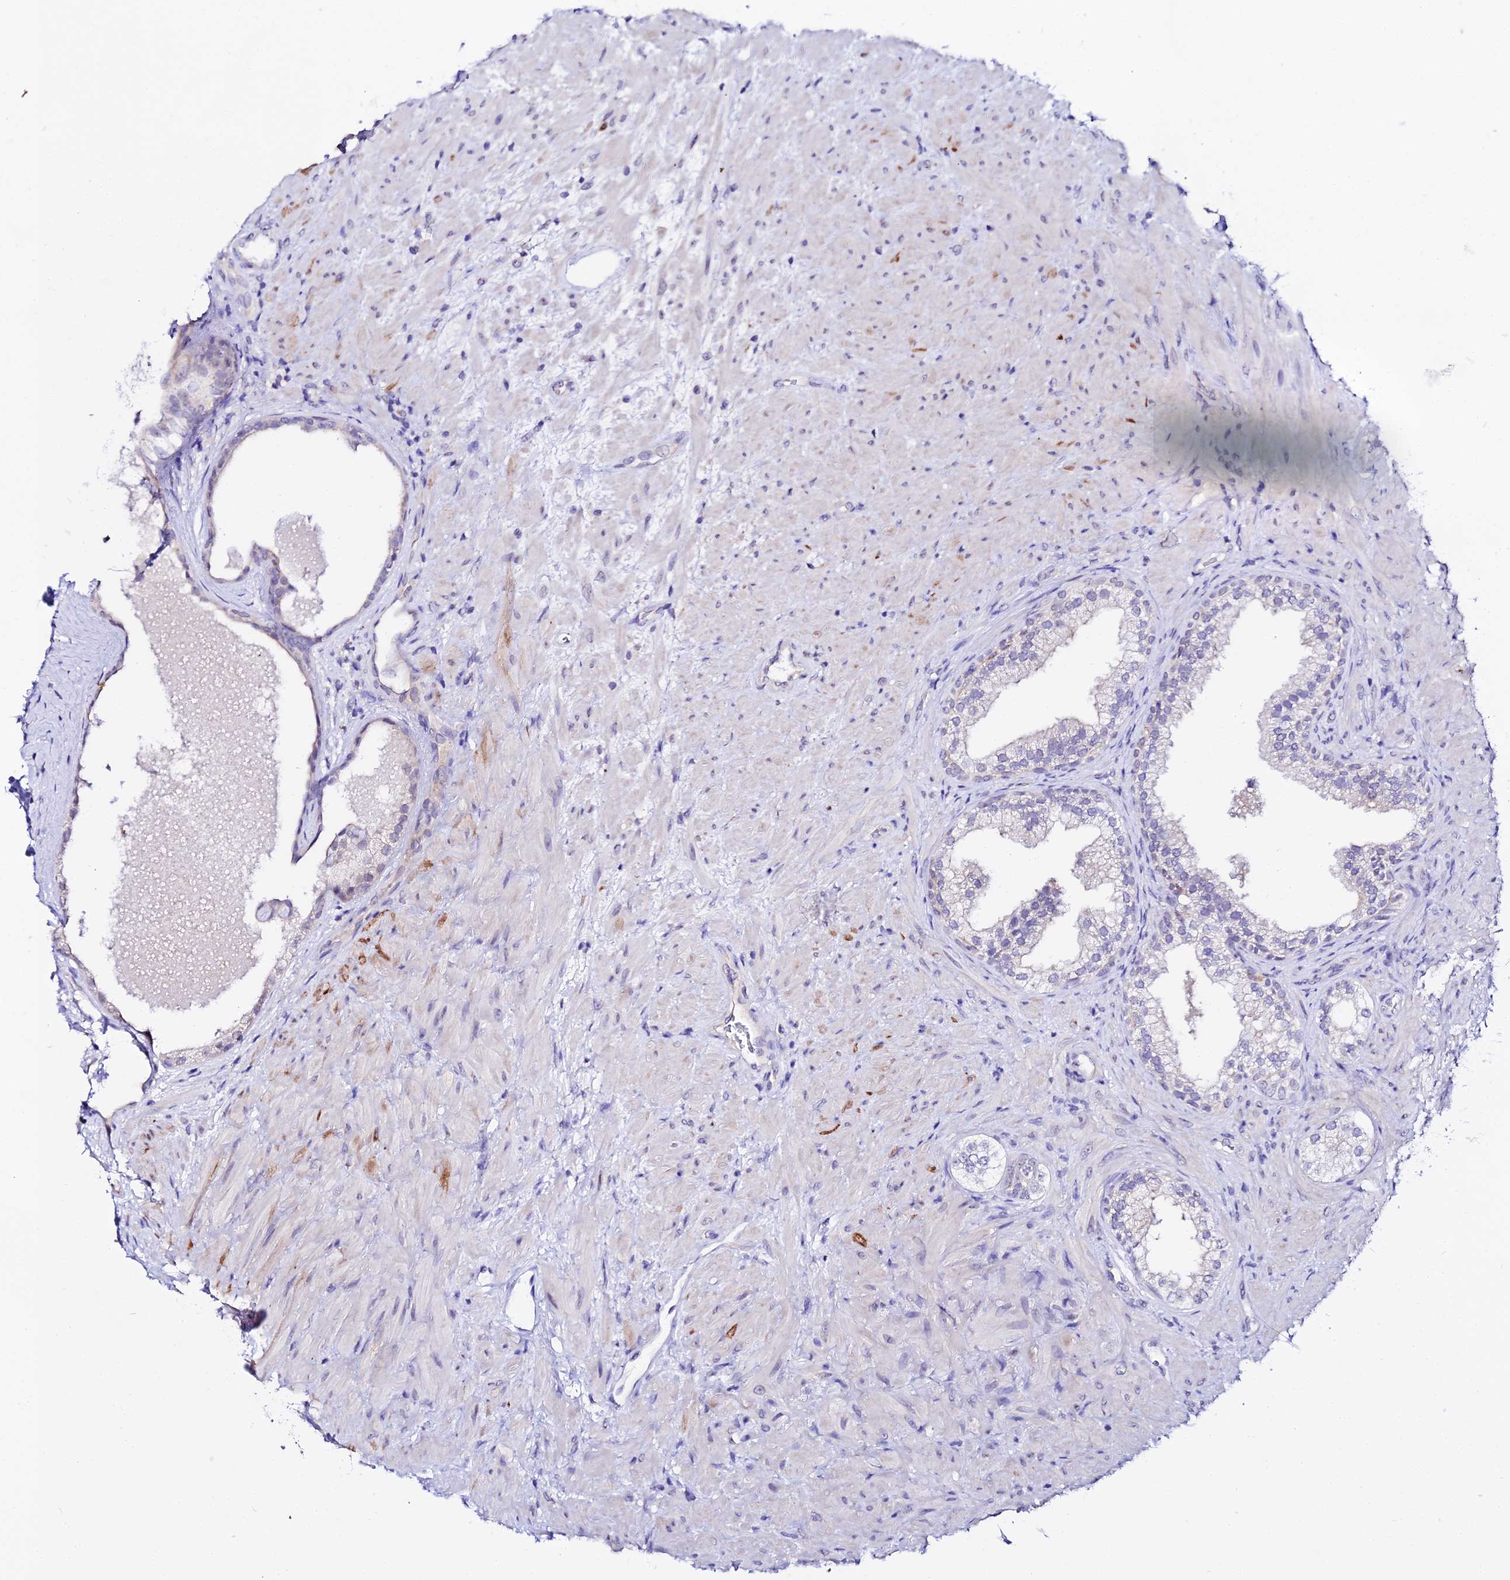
{"staining": {"intensity": "negative", "quantity": "none", "location": "none"}, "tissue": "prostate", "cell_type": "Glandular cells", "image_type": "normal", "snomed": [{"axis": "morphology", "description": "Normal tissue, NOS"}, {"axis": "topography", "description": "Prostate"}], "caption": "This is a photomicrograph of IHC staining of unremarkable prostate, which shows no expression in glandular cells.", "gene": "ATG16L2", "patient": {"sex": "male", "age": 76}}